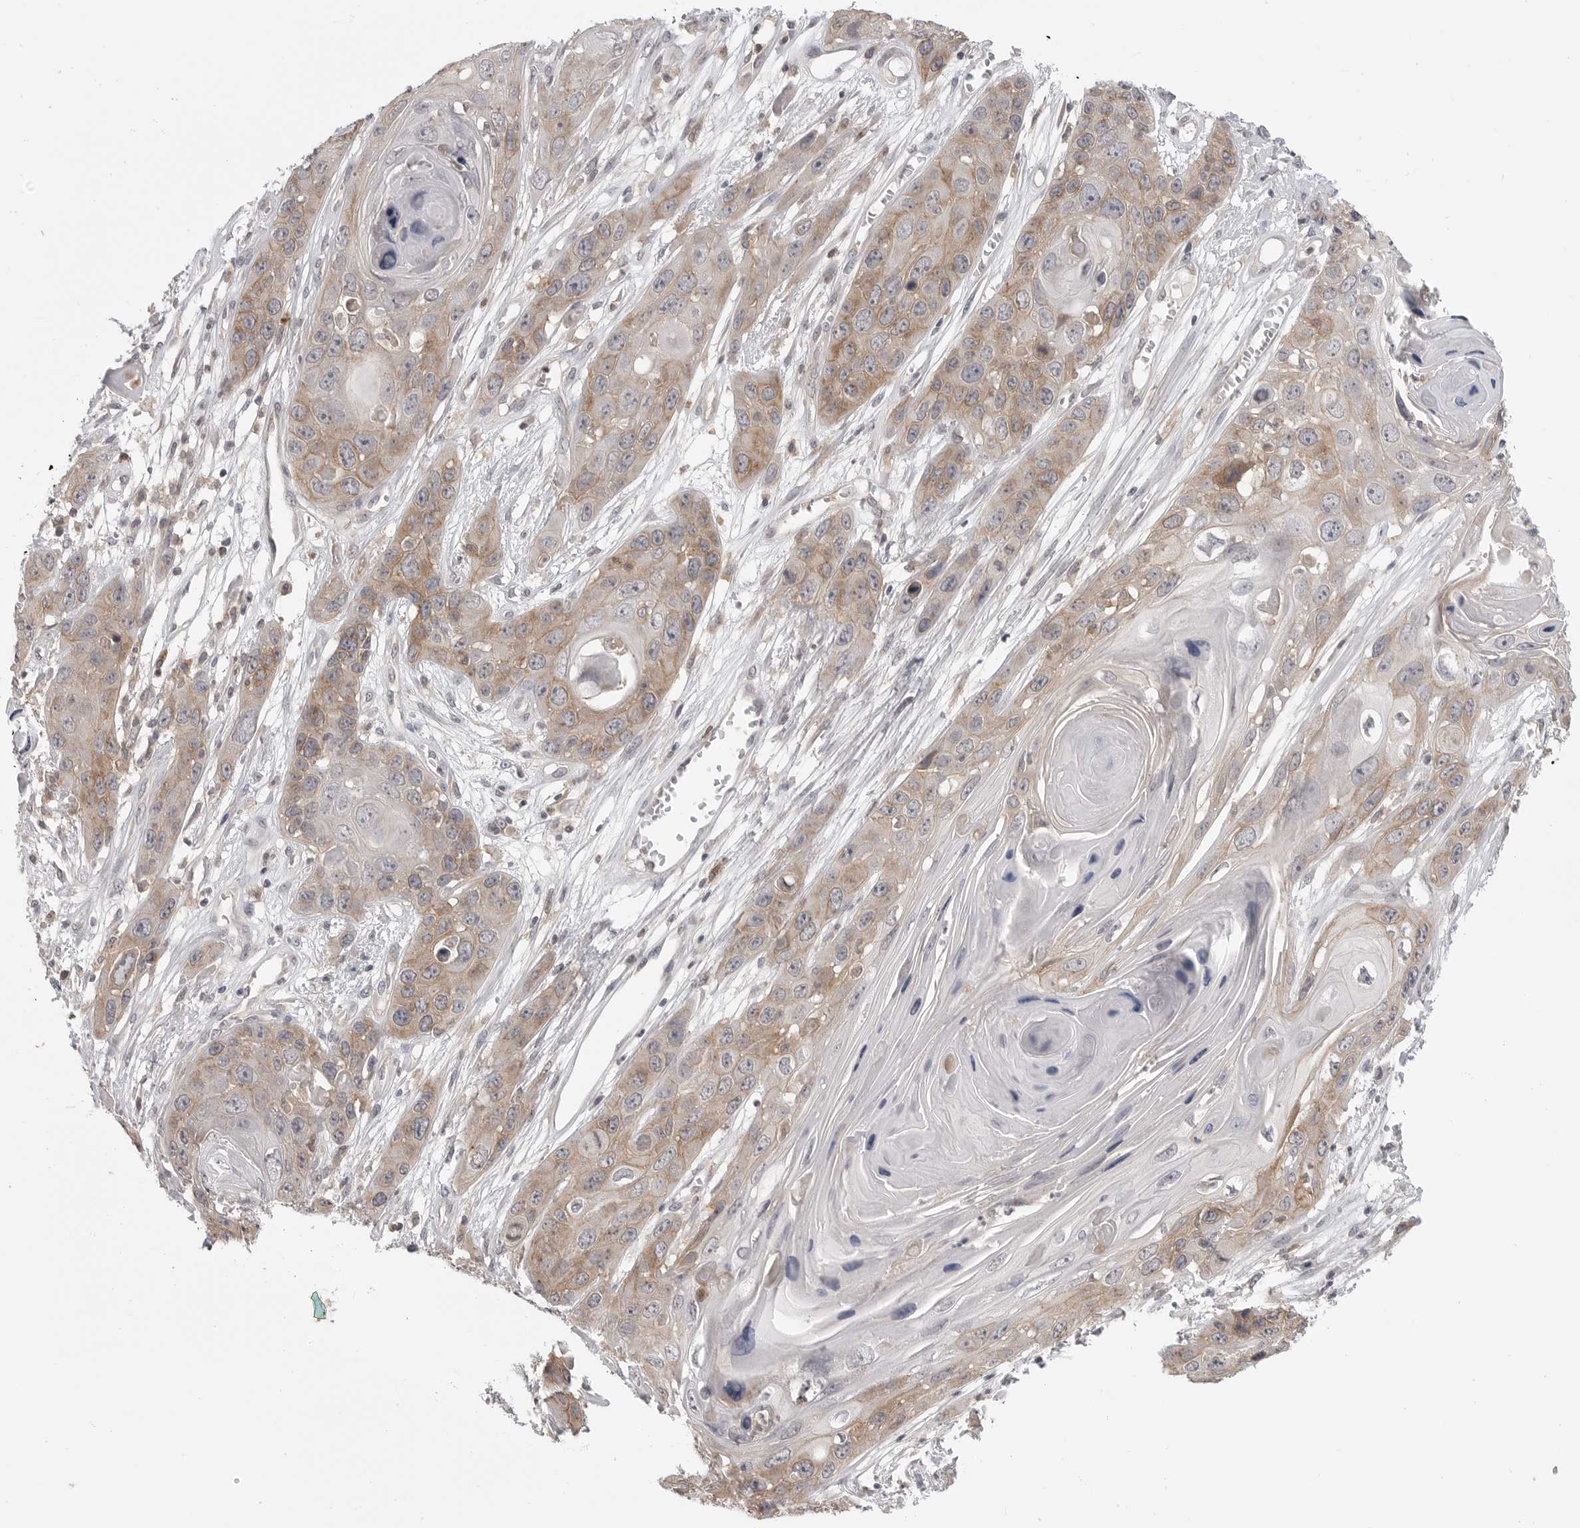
{"staining": {"intensity": "weak", "quantity": ">75%", "location": "cytoplasmic/membranous"}, "tissue": "skin cancer", "cell_type": "Tumor cells", "image_type": "cancer", "snomed": [{"axis": "morphology", "description": "Squamous cell carcinoma, NOS"}, {"axis": "topography", "description": "Skin"}], "caption": "About >75% of tumor cells in squamous cell carcinoma (skin) display weak cytoplasmic/membranous protein expression as visualized by brown immunohistochemical staining.", "gene": "IFNGR1", "patient": {"sex": "male", "age": 55}}